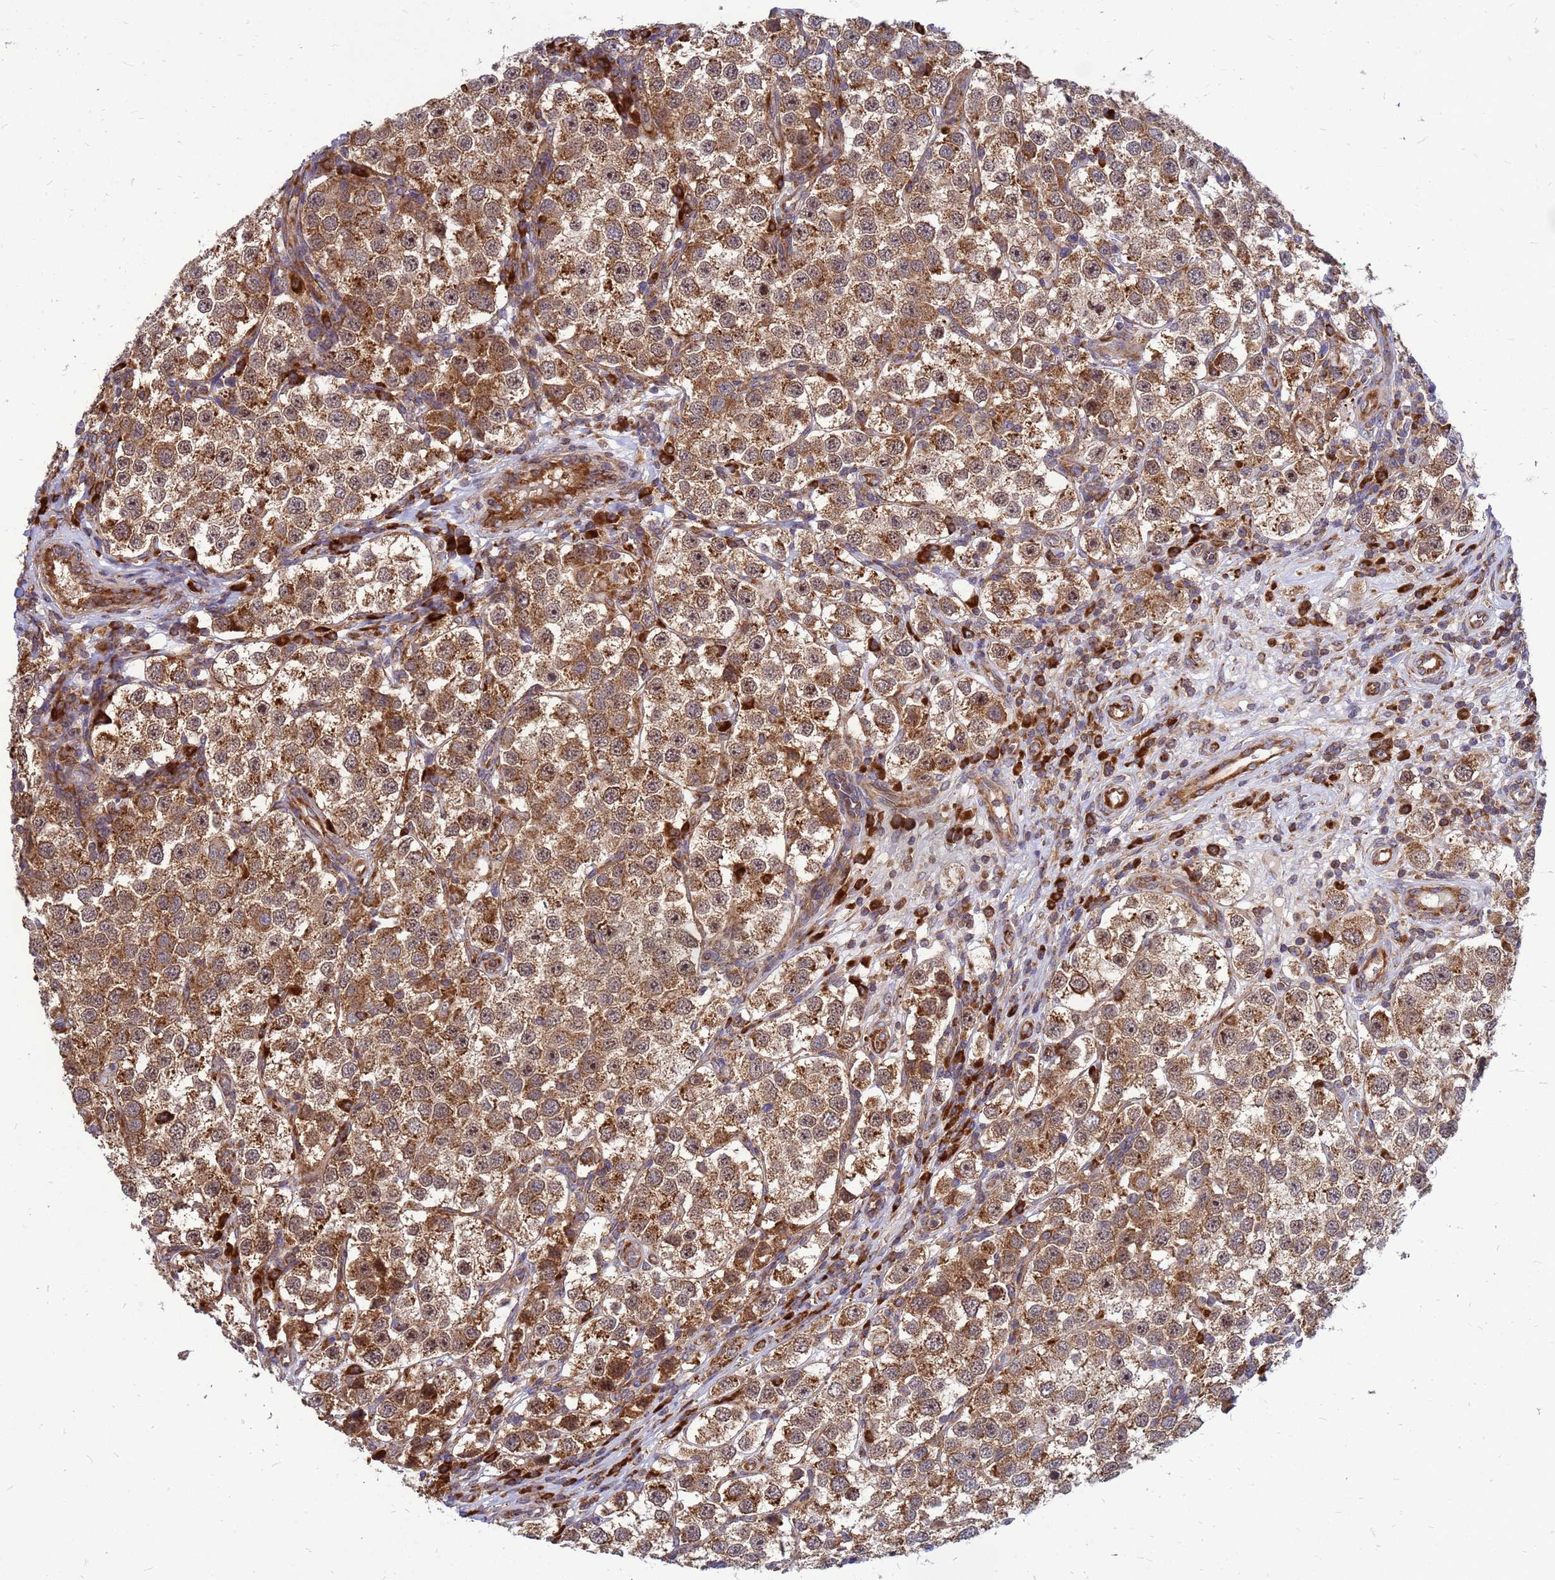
{"staining": {"intensity": "moderate", "quantity": ">75%", "location": "cytoplasmic/membranous"}, "tissue": "testis cancer", "cell_type": "Tumor cells", "image_type": "cancer", "snomed": [{"axis": "morphology", "description": "Seminoma, NOS"}, {"axis": "topography", "description": "Testis"}], "caption": "Testis seminoma stained for a protein displays moderate cytoplasmic/membranous positivity in tumor cells.", "gene": "RPL8", "patient": {"sex": "male", "age": 37}}